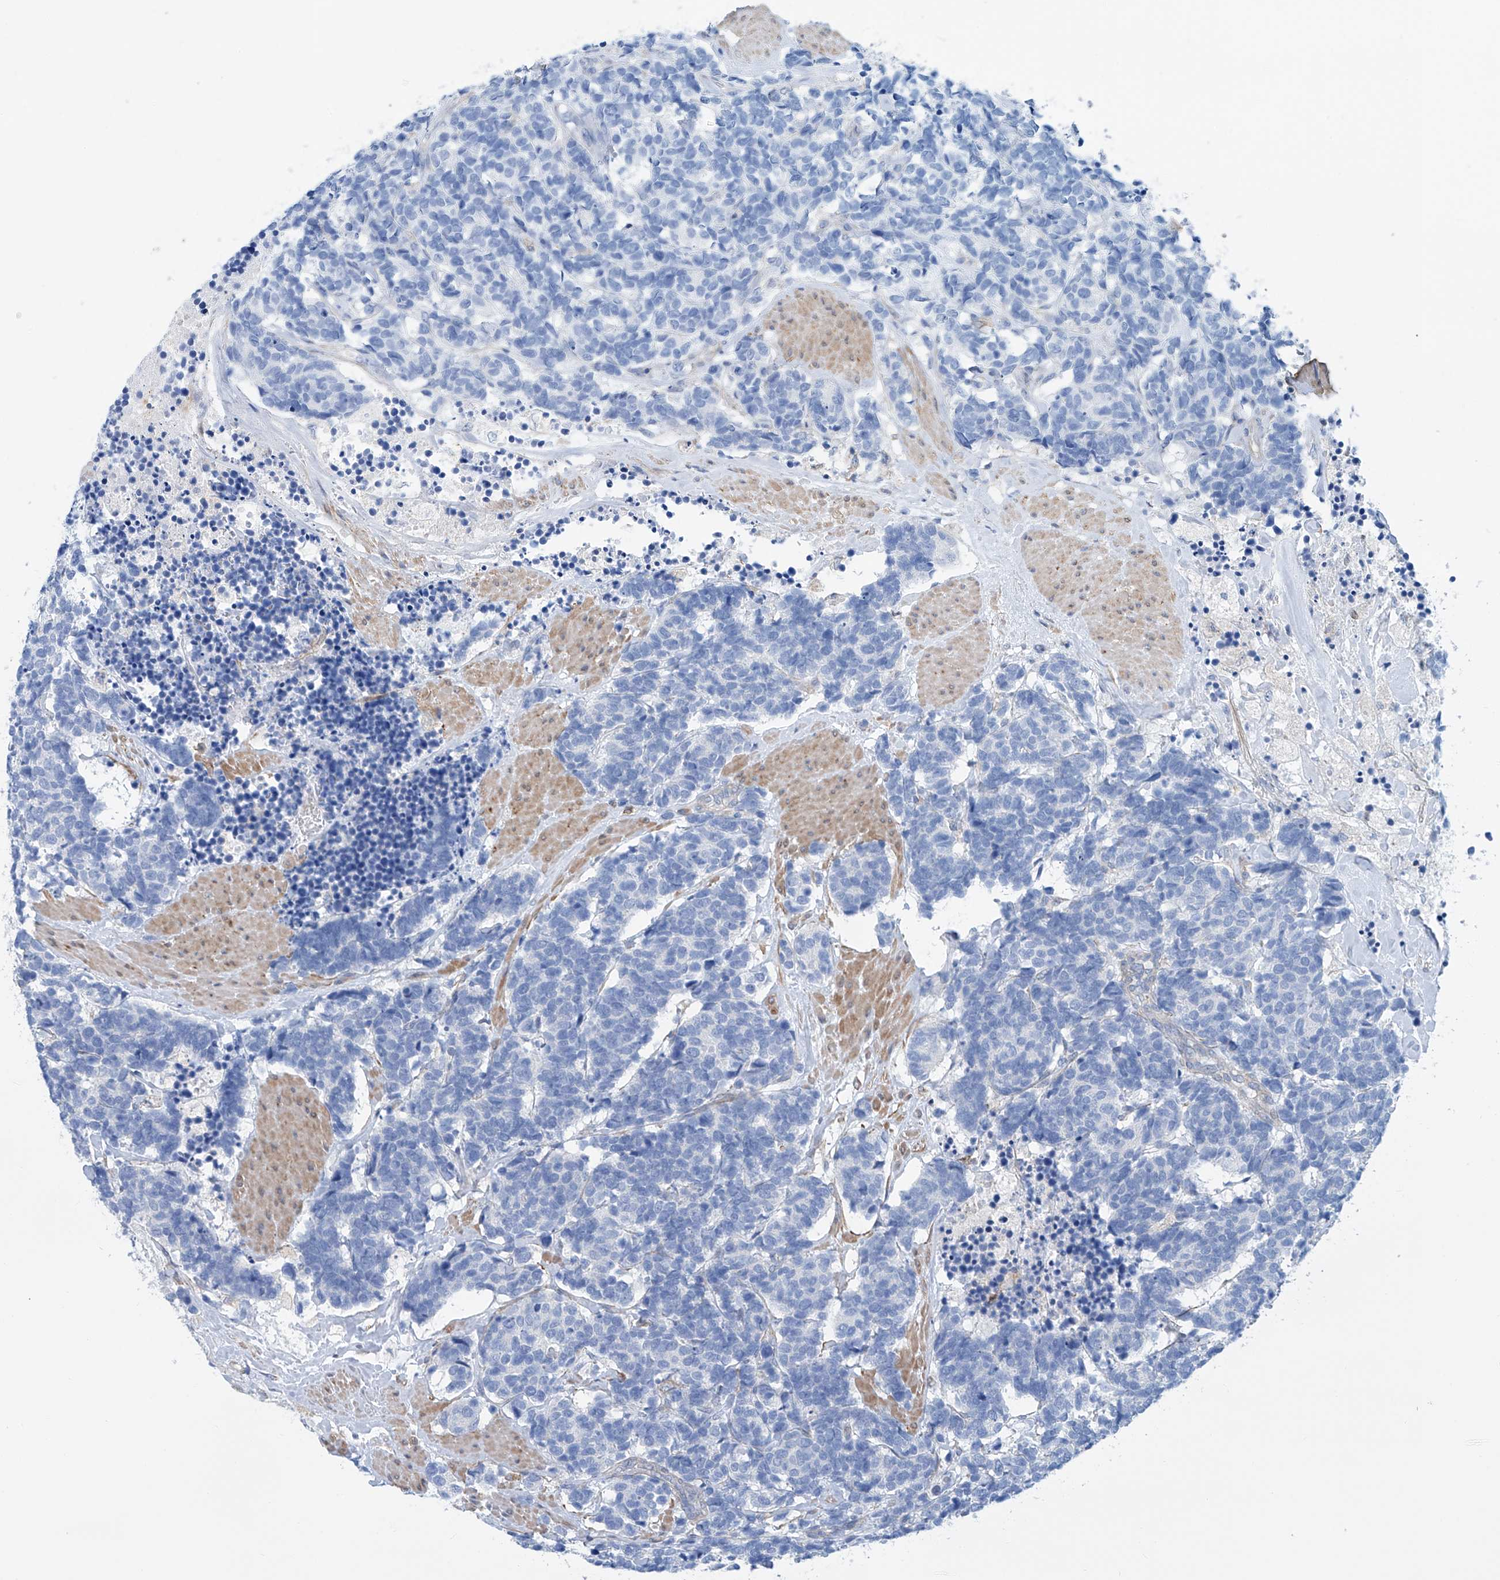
{"staining": {"intensity": "negative", "quantity": "none", "location": "none"}, "tissue": "carcinoid", "cell_type": "Tumor cells", "image_type": "cancer", "snomed": [{"axis": "morphology", "description": "Carcinoma, NOS"}, {"axis": "morphology", "description": "Carcinoid, malignant, NOS"}, {"axis": "topography", "description": "Urinary bladder"}], "caption": "The histopathology image shows no staining of tumor cells in carcinoid.", "gene": "TNN", "patient": {"sex": "male", "age": 57}}